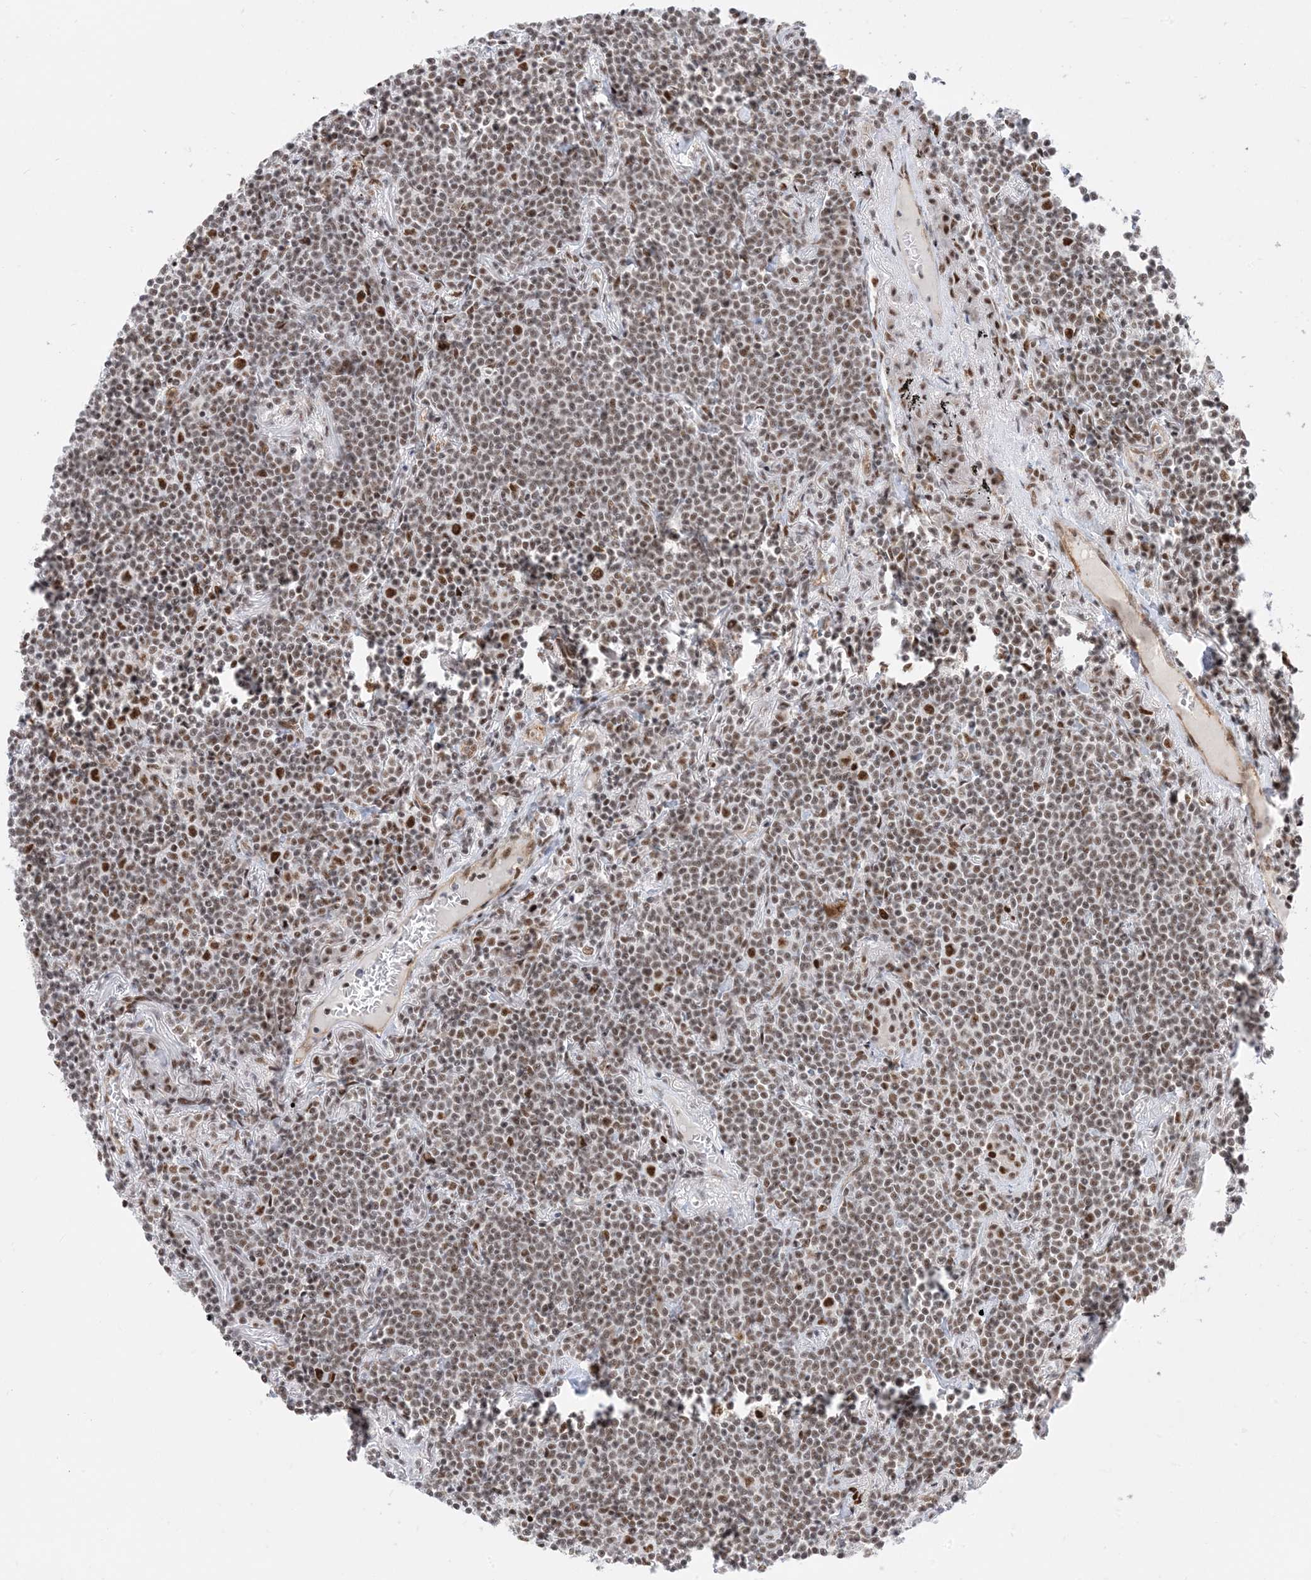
{"staining": {"intensity": "moderate", "quantity": ">75%", "location": "nuclear"}, "tissue": "lymphoma", "cell_type": "Tumor cells", "image_type": "cancer", "snomed": [{"axis": "morphology", "description": "Malignant lymphoma, non-Hodgkin's type, Low grade"}, {"axis": "topography", "description": "Lung"}], "caption": "An image showing moderate nuclear expression in about >75% of tumor cells in low-grade malignant lymphoma, non-Hodgkin's type, as visualized by brown immunohistochemical staining.", "gene": "SF3A3", "patient": {"sex": "female", "age": 71}}